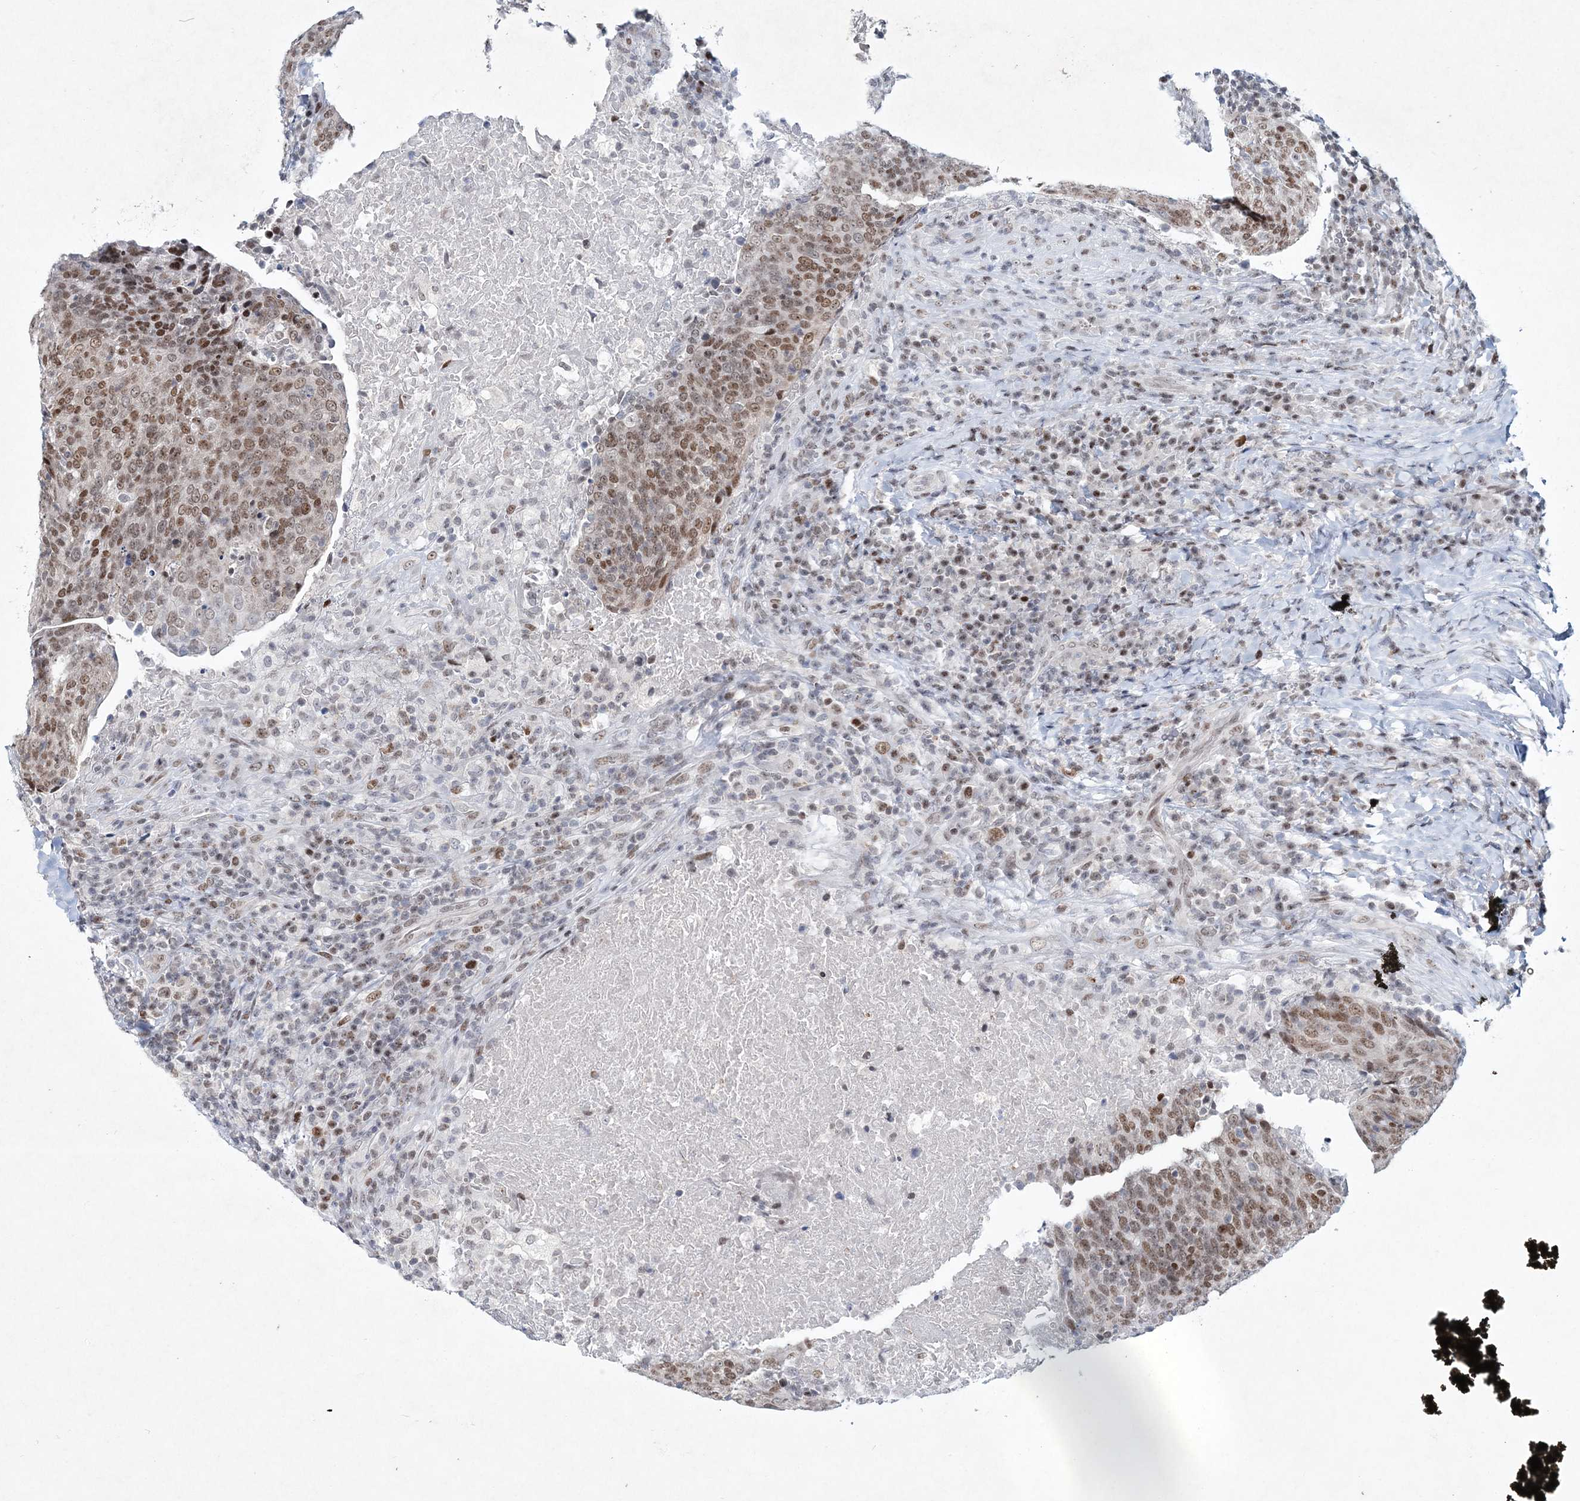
{"staining": {"intensity": "moderate", "quantity": ">75%", "location": "nuclear"}, "tissue": "head and neck cancer", "cell_type": "Tumor cells", "image_type": "cancer", "snomed": [{"axis": "morphology", "description": "Squamous cell carcinoma, NOS"}, {"axis": "morphology", "description": "Squamous cell carcinoma, metastatic, NOS"}, {"axis": "topography", "description": "Lymph node"}, {"axis": "topography", "description": "Head-Neck"}], "caption": "Tumor cells display medium levels of moderate nuclear expression in approximately >75% of cells in human metastatic squamous cell carcinoma (head and neck).", "gene": "LRRFIP2", "patient": {"sex": "male", "age": 62}}